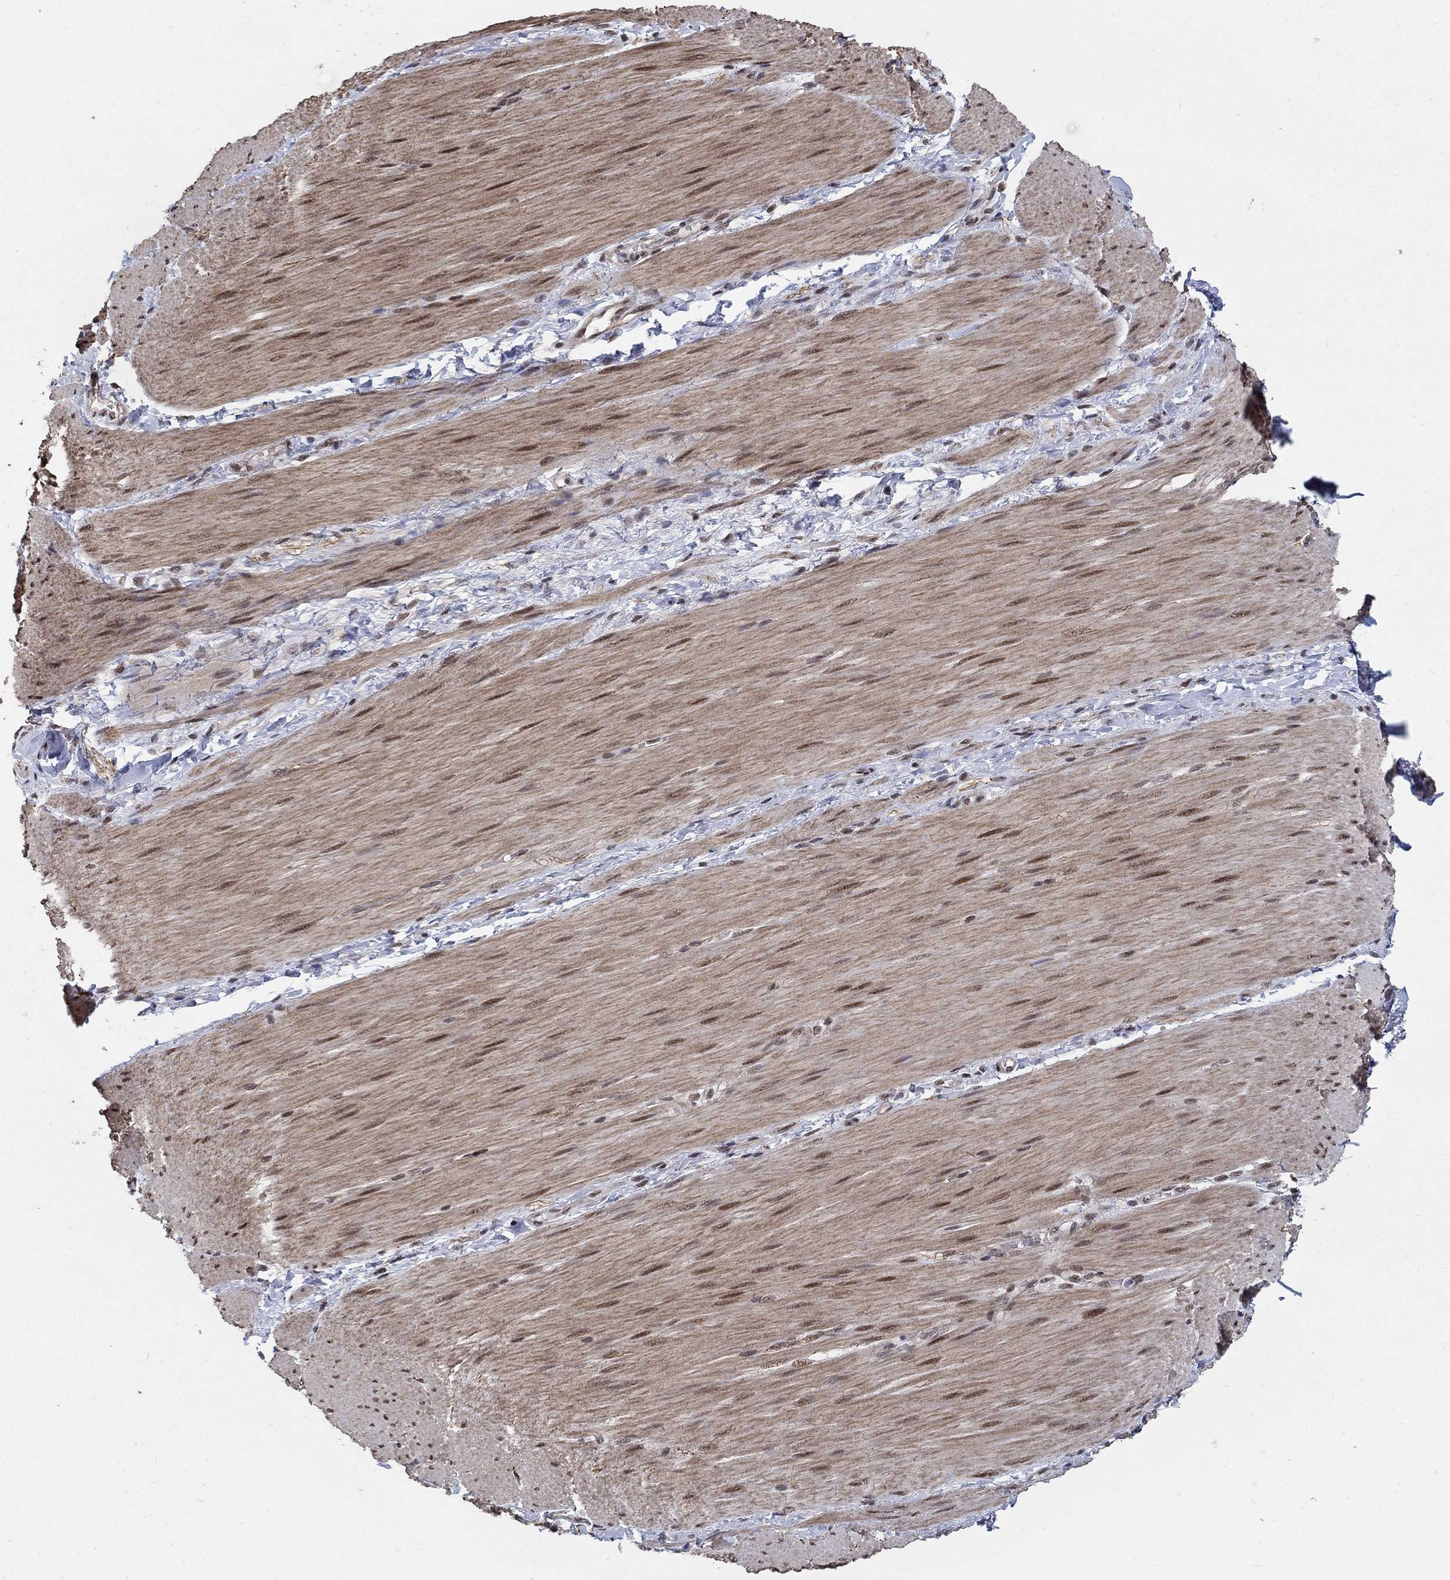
{"staining": {"intensity": "strong", "quantity": "25%-75%", "location": "cytoplasmic/membranous"}, "tissue": "adipose tissue", "cell_type": "Adipocytes", "image_type": "normal", "snomed": [{"axis": "morphology", "description": "Normal tissue, NOS"}, {"axis": "topography", "description": "Smooth muscle"}, {"axis": "topography", "description": "Duodenum"}, {"axis": "topography", "description": "Peripheral nerve tissue"}], "caption": "Adipocytes show high levels of strong cytoplasmic/membranous expression in approximately 25%-75% of cells in benign adipose tissue. (DAB = brown stain, brightfield microscopy at high magnification).", "gene": "PNISR", "patient": {"sex": "female", "age": 61}}